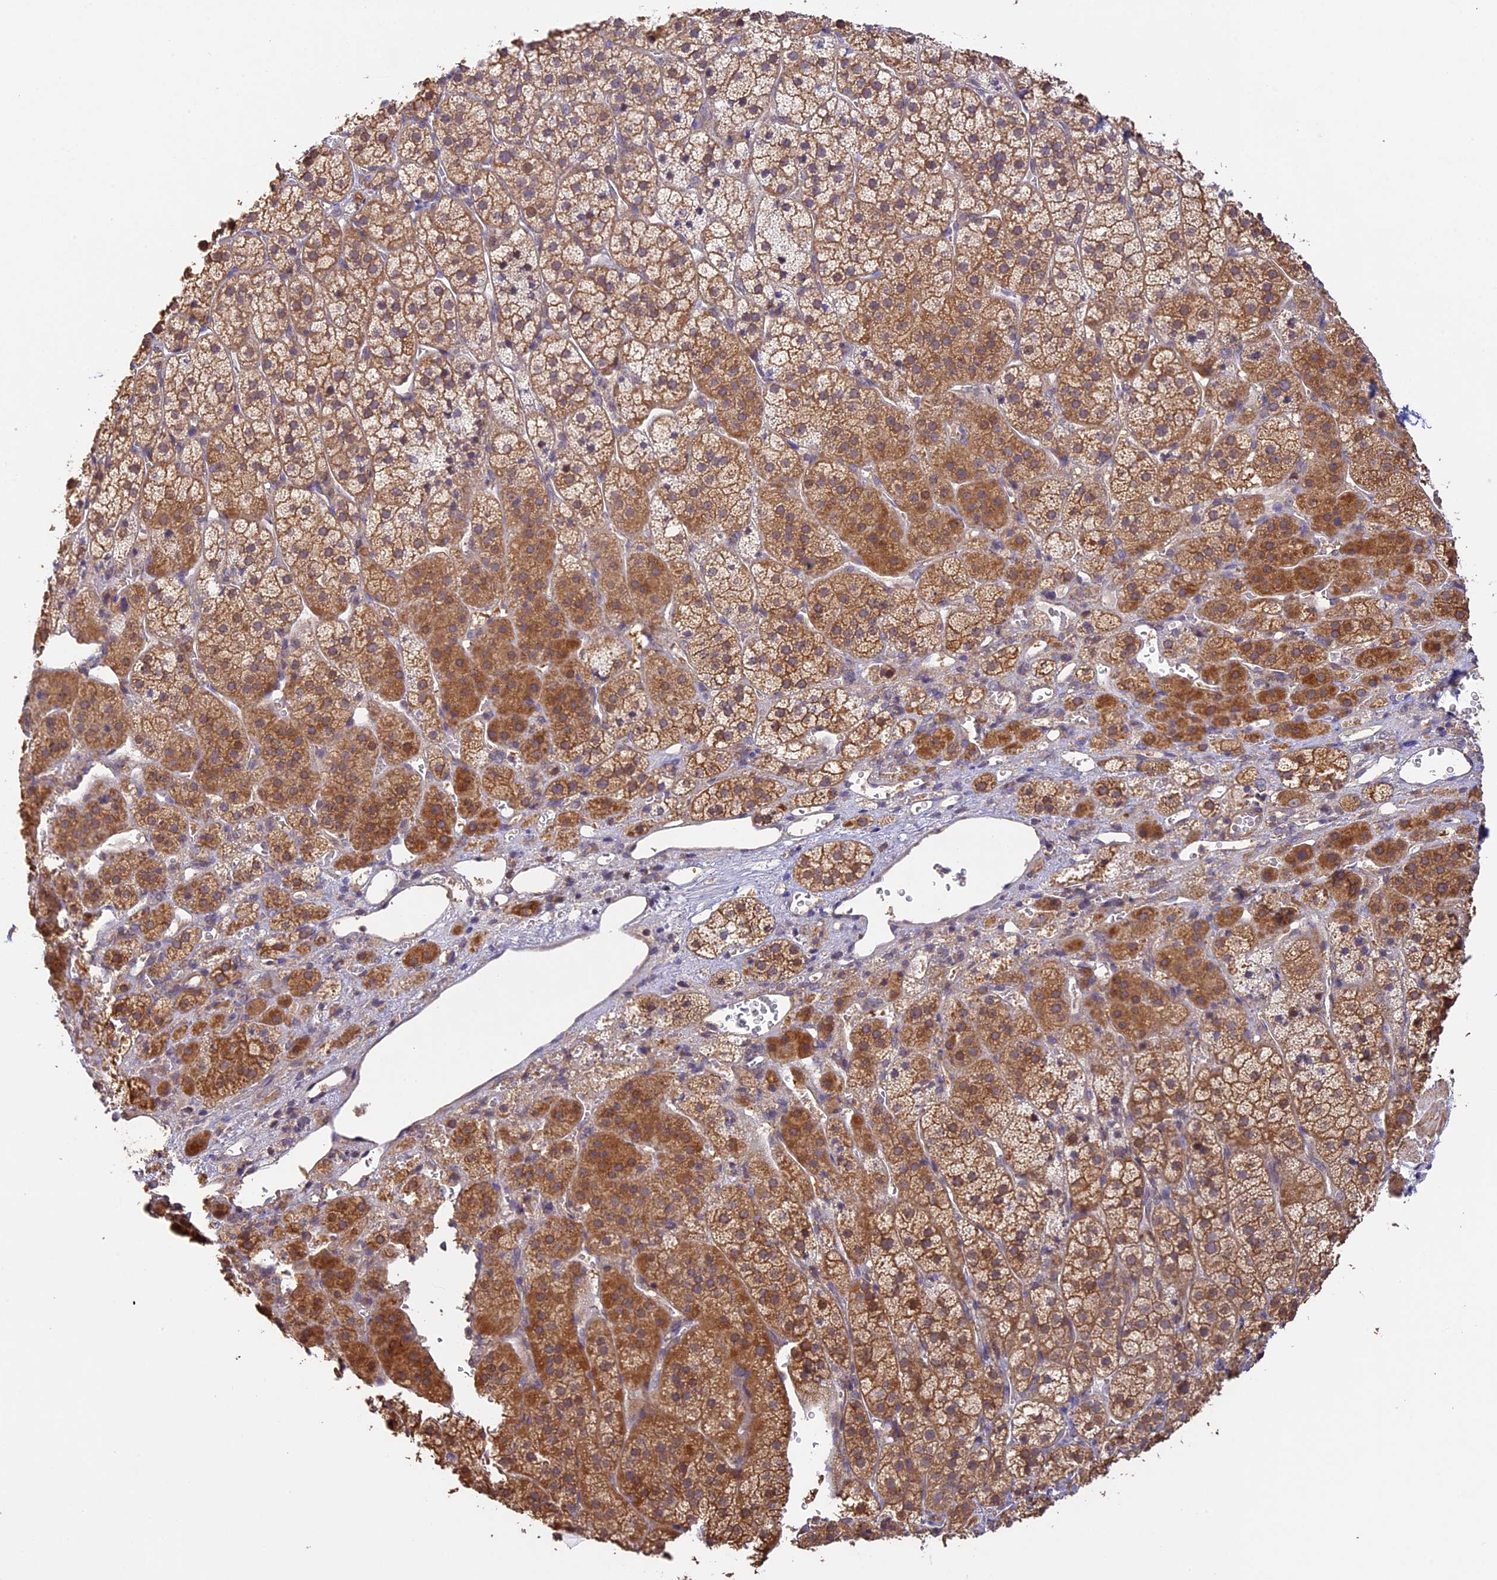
{"staining": {"intensity": "moderate", "quantity": "25%-75%", "location": "cytoplasmic/membranous"}, "tissue": "adrenal gland", "cell_type": "Glandular cells", "image_type": "normal", "snomed": [{"axis": "morphology", "description": "Normal tissue, NOS"}, {"axis": "topography", "description": "Adrenal gland"}], "caption": "A brown stain highlights moderate cytoplasmic/membranous positivity of a protein in glandular cells of benign adrenal gland. (DAB (3,3'-diaminobenzidine) = brown stain, brightfield microscopy at high magnification).", "gene": "BCAS4", "patient": {"sex": "female", "age": 44}}